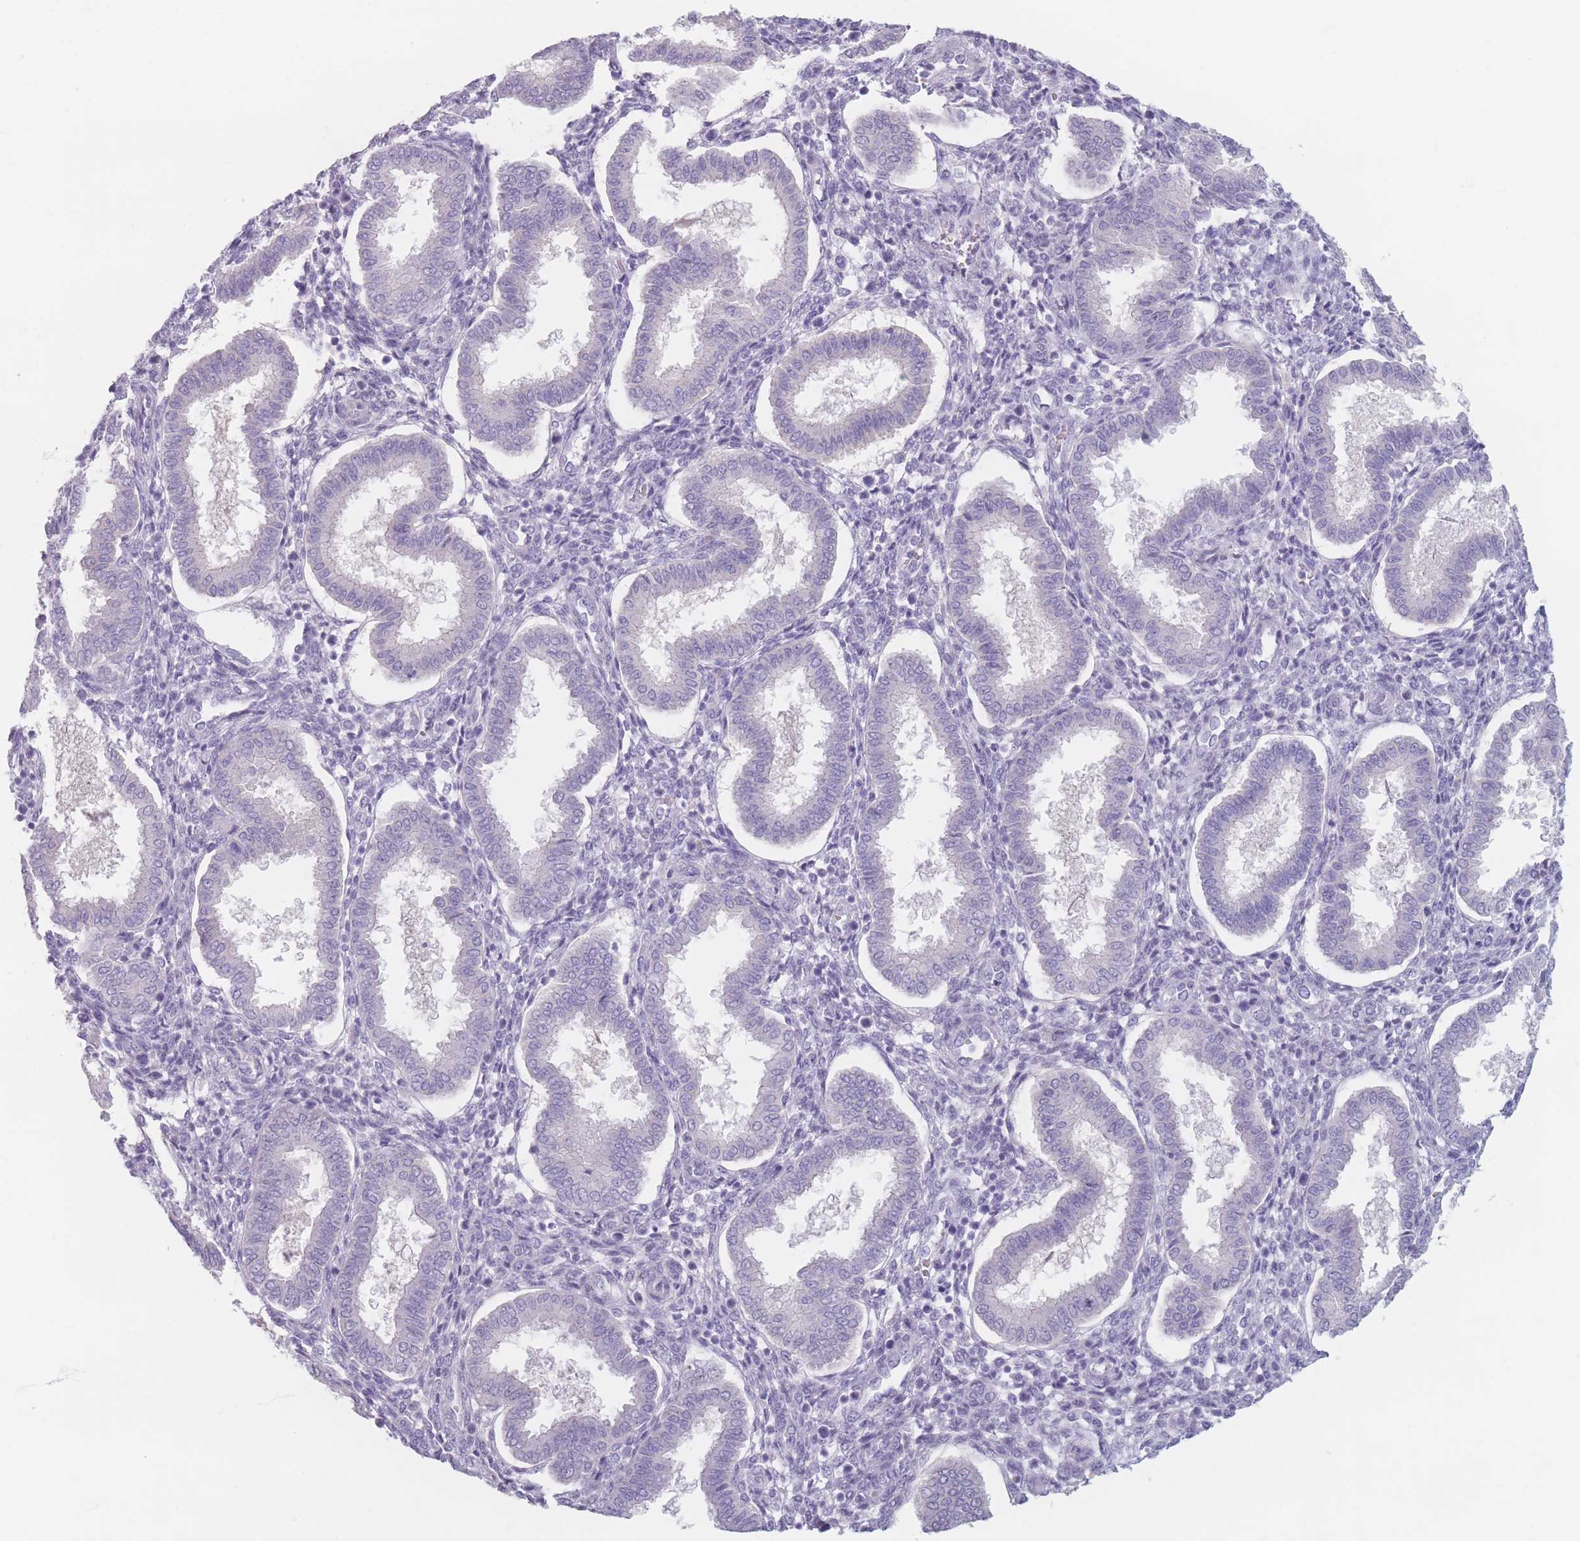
{"staining": {"intensity": "negative", "quantity": "none", "location": "none"}, "tissue": "endometrium", "cell_type": "Cells in endometrial stroma", "image_type": "normal", "snomed": [{"axis": "morphology", "description": "Normal tissue, NOS"}, {"axis": "topography", "description": "Endometrium"}], "caption": "This is an IHC image of benign human endometrium. There is no staining in cells in endometrial stroma.", "gene": "PIGM", "patient": {"sex": "female", "age": 24}}